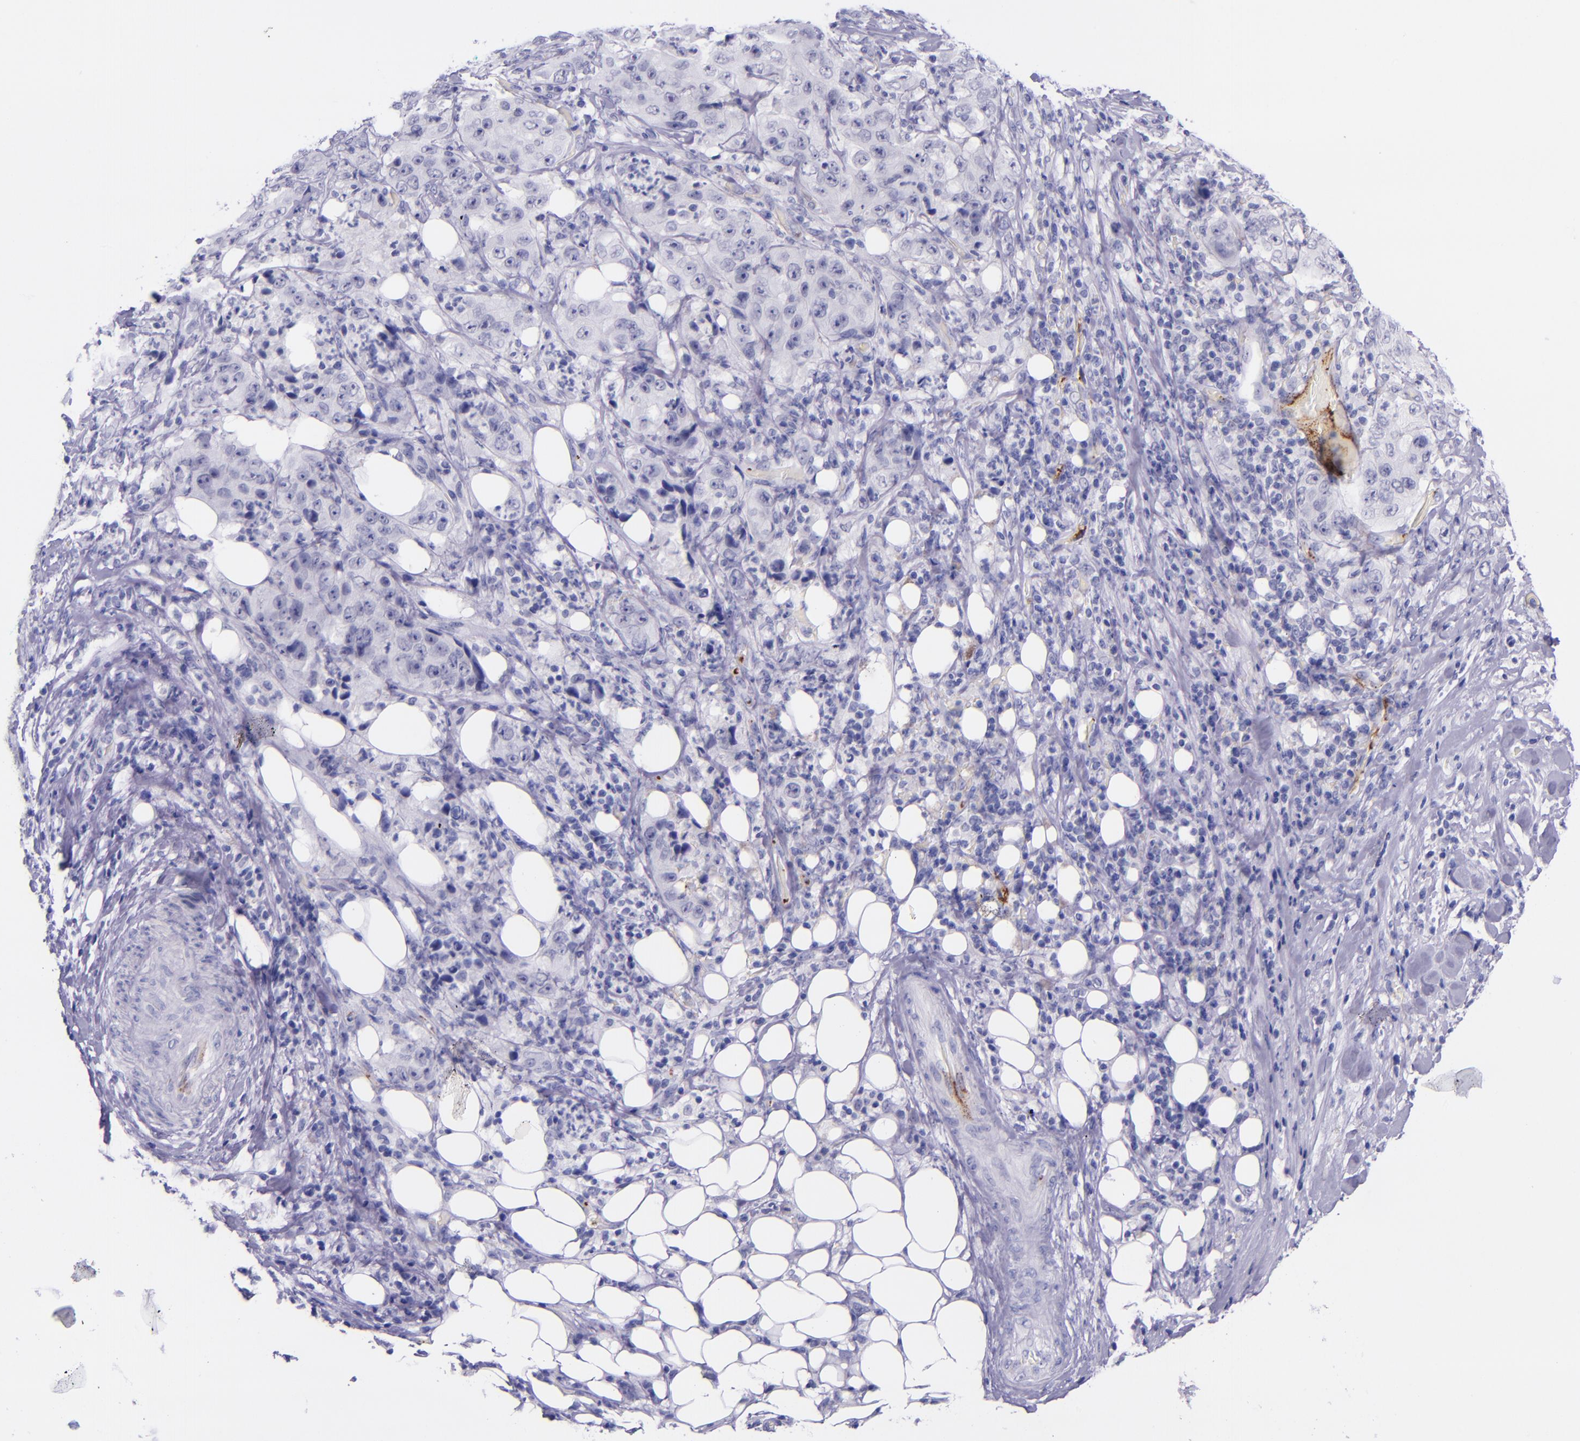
{"staining": {"intensity": "negative", "quantity": "none", "location": "none"}, "tissue": "lung cancer", "cell_type": "Tumor cells", "image_type": "cancer", "snomed": [{"axis": "morphology", "description": "Squamous cell carcinoma, NOS"}, {"axis": "topography", "description": "Lung"}], "caption": "This photomicrograph is of lung cancer stained with immunohistochemistry to label a protein in brown with the nuclei are counter-stained blue. There is no staining in tumor cells.", "gene": "SELE", "patient": {"sex": "male", "age": 64}}